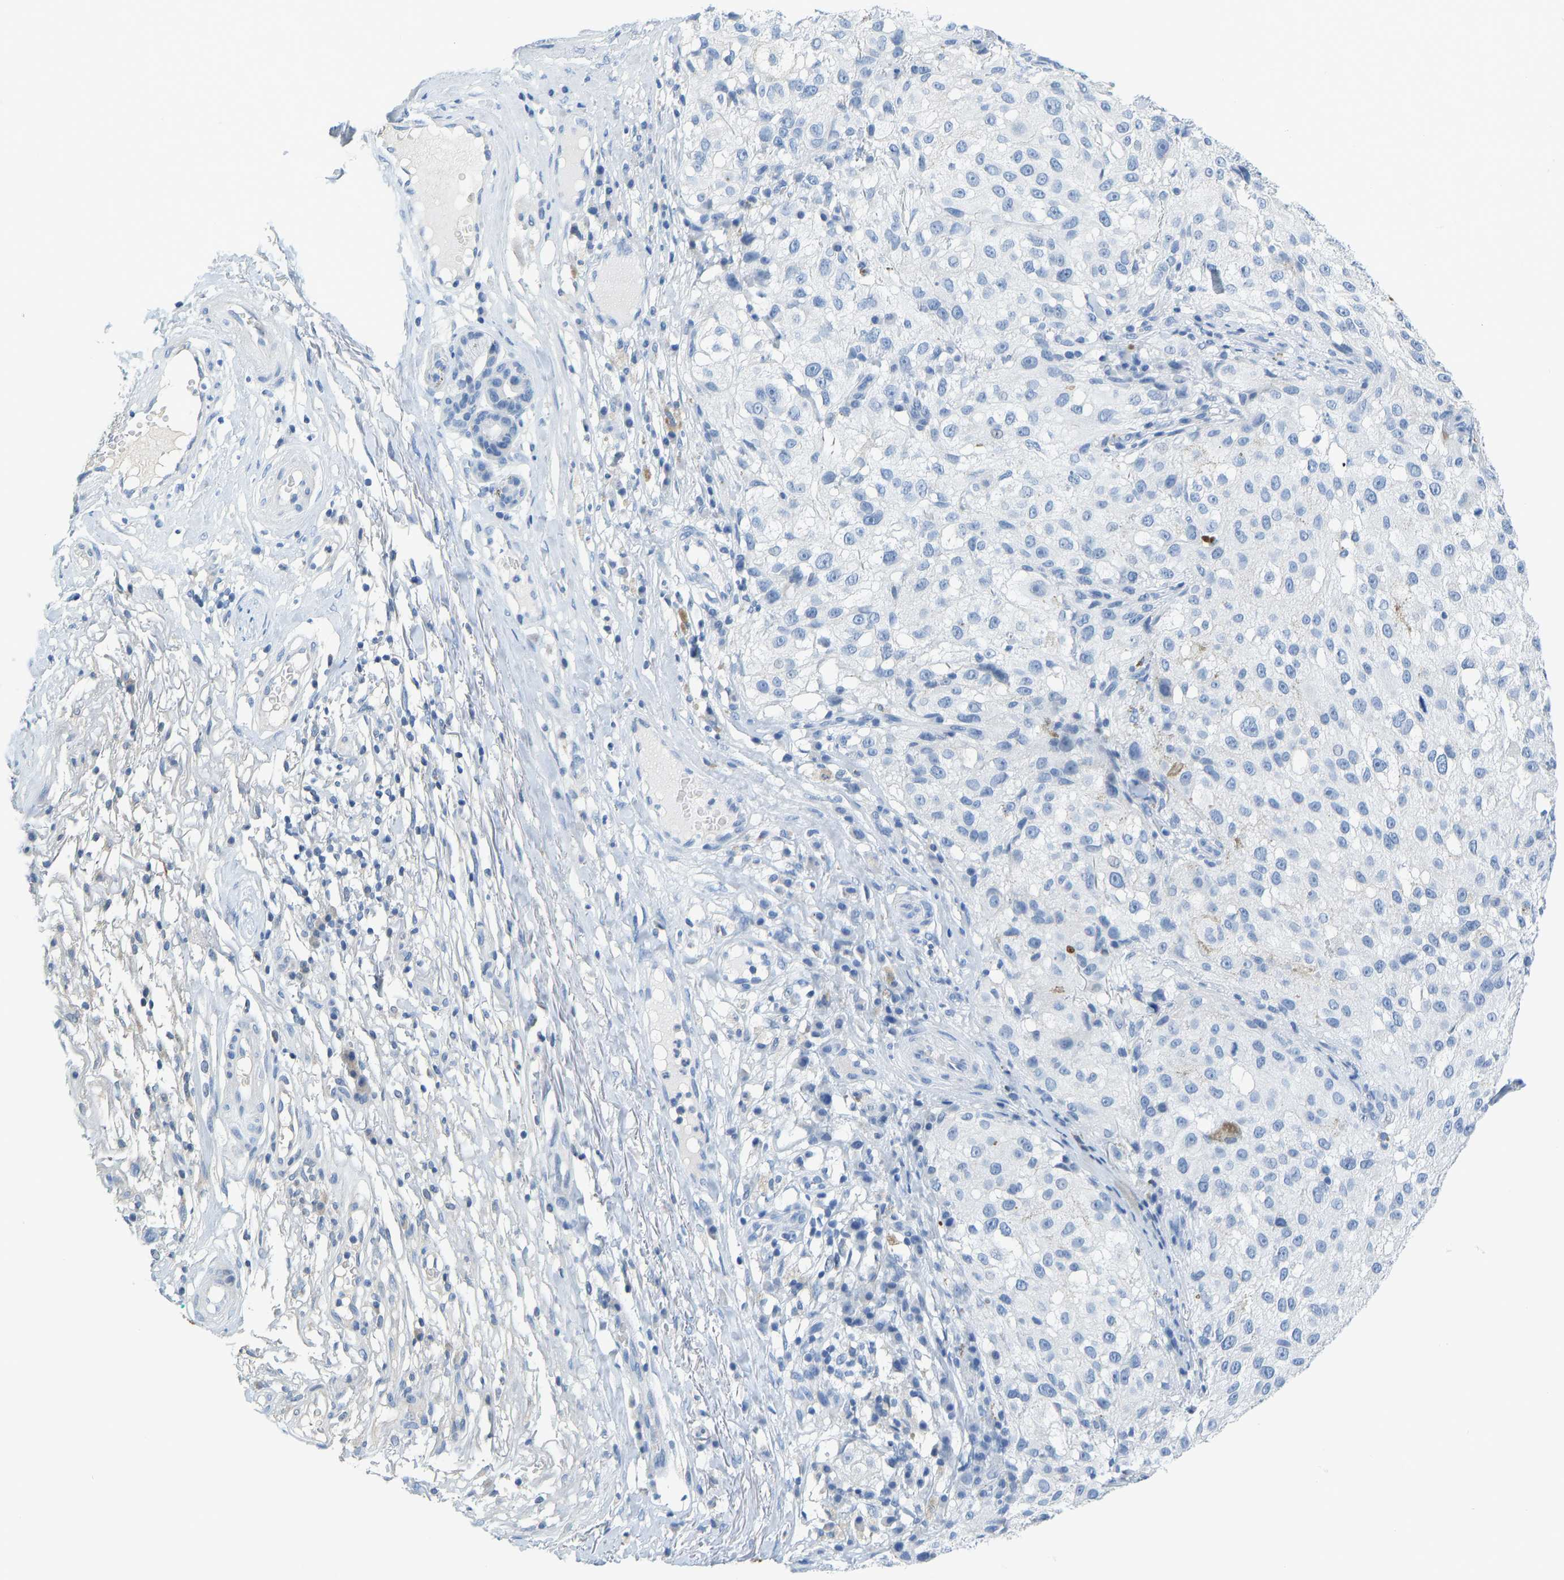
{"staining": {"intensity": "negative", "quantity": "none", "location": "none"}, "tissue": "melanoma", "cell_type": "Tumor cells", "image_type": "cancer", "snomed": [{"axis": "morphology", "description": "Necrosis, NOS"}, {"axis": "morphology", "description": "Malignant melanoma, NOS"}, {"axis": "topography", "description": "Skin"}], "caption": "High power microscopy histopathology image of an immunohistochemistry (IHC) image of melanoma, revealing no significant staining in tumor cells. The staining was performed using DAB (3,3'-diaminobenzidine) to visualize the protein expression in brown, while the nuclei were stained in blue with hematoxylin (Magnification: 20x).", "gene": "SERPINB3", "patient": {"sex": "female", "age": 87}}